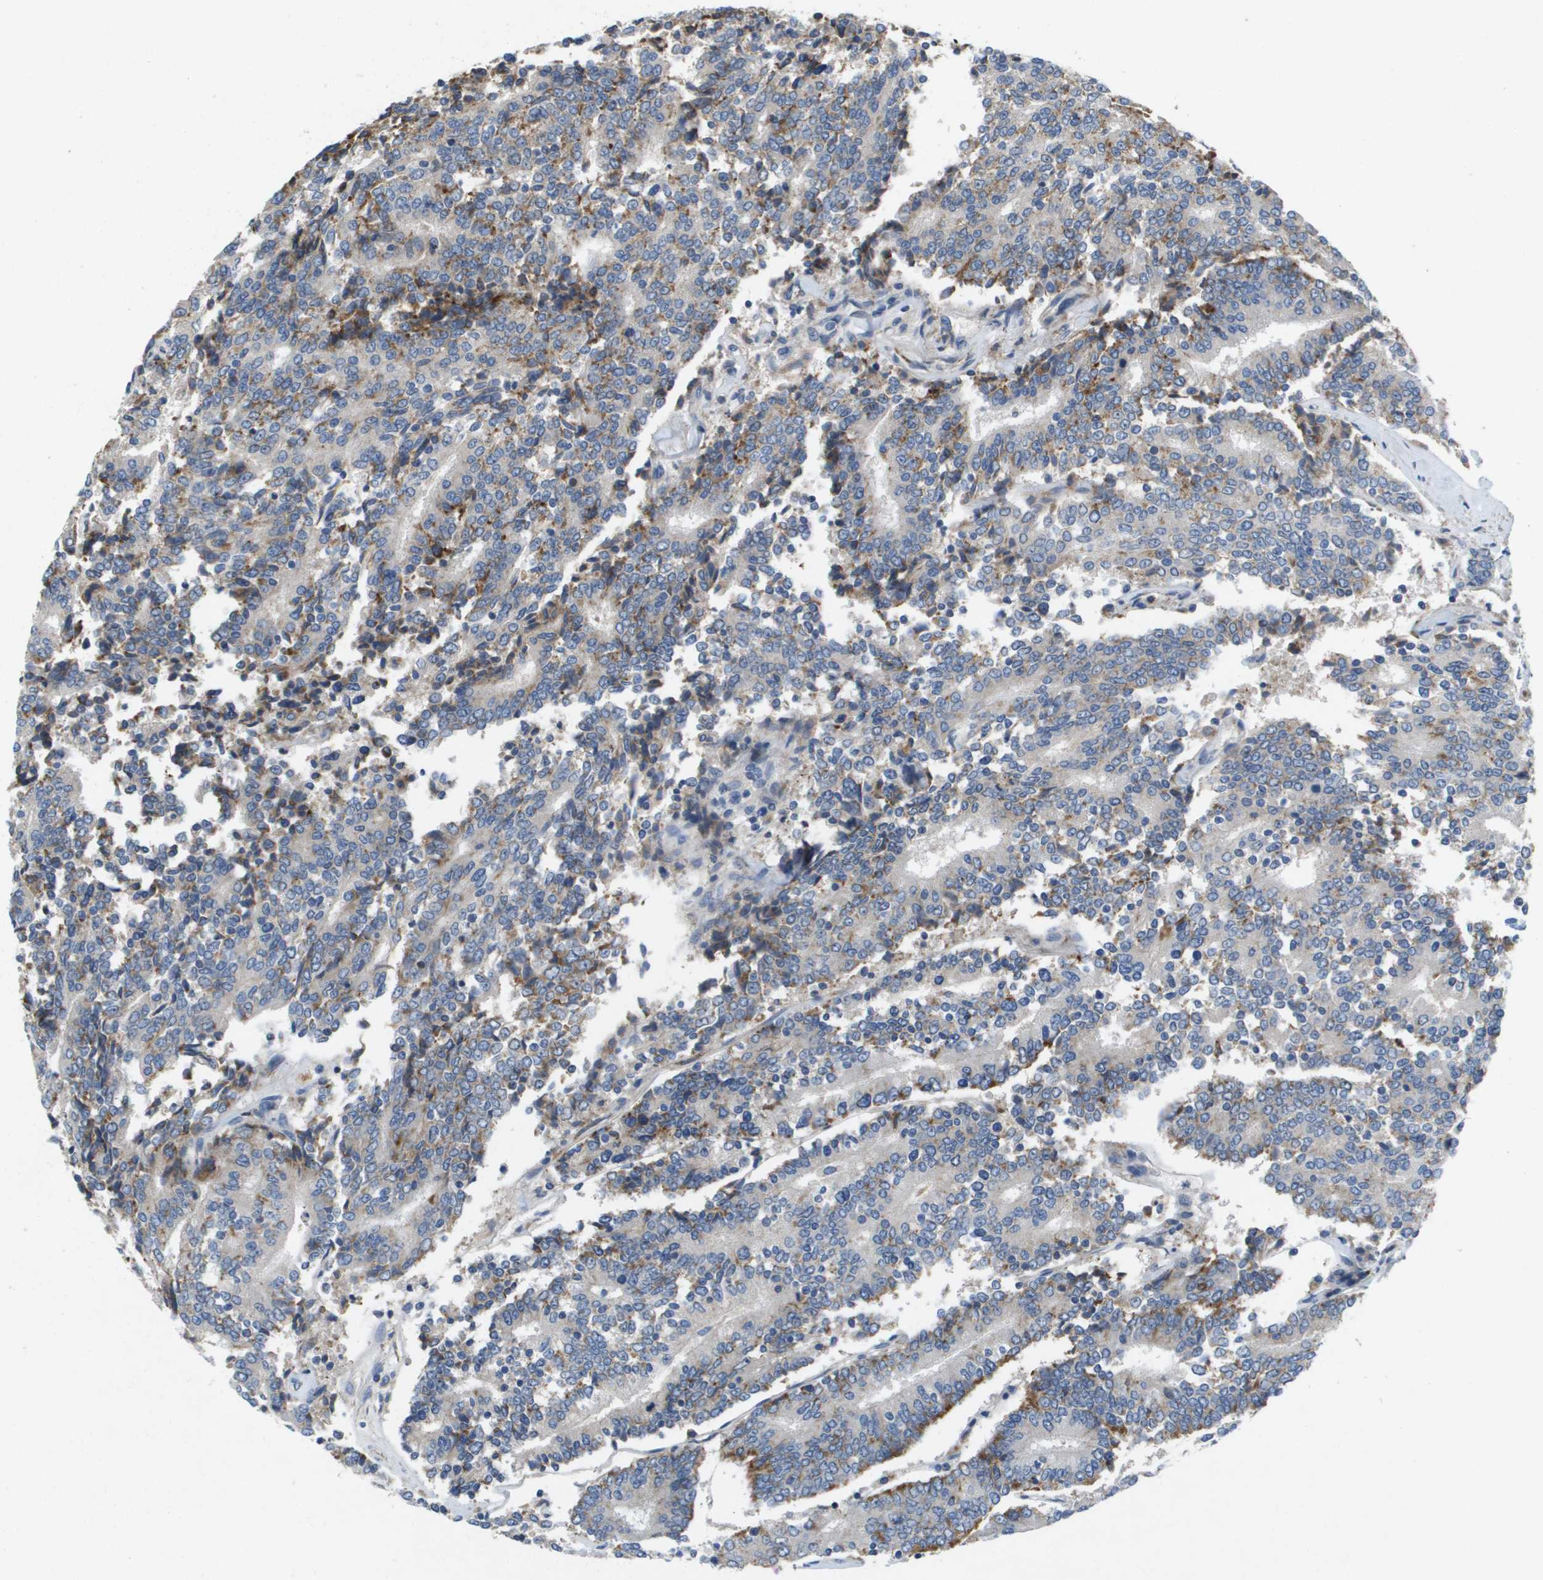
{"staining": {"intensity": "moderate", "quantity": "<25%", "location": "cytoplasmic/membranous"}, "tissue": "prostate cancer", "cell_type": "Tumor cells", "image_type": "cancer", "snomed": [{"axis": "morphology", "description": "Normal tissue, NOS"}, {"axis": "morphology", "description": "Adenocarcinoma, High grade"}, {"axis": "topography", "description": "Prostate"}, {"axis": "topography", "description": "Seminal veicle"}], "caption": "Immunohistochemistry (IHC) of human prostate adenocarcinoma (high-grade) demonstrates low levels of moderate cytoplasmic/membranous staining in about <25% of tumor cells. (DAB = brown stain, brightfield microscopy at high magnification).", "gene": "B3GNT5", "patient": {"sex": "male", "age": 55}}